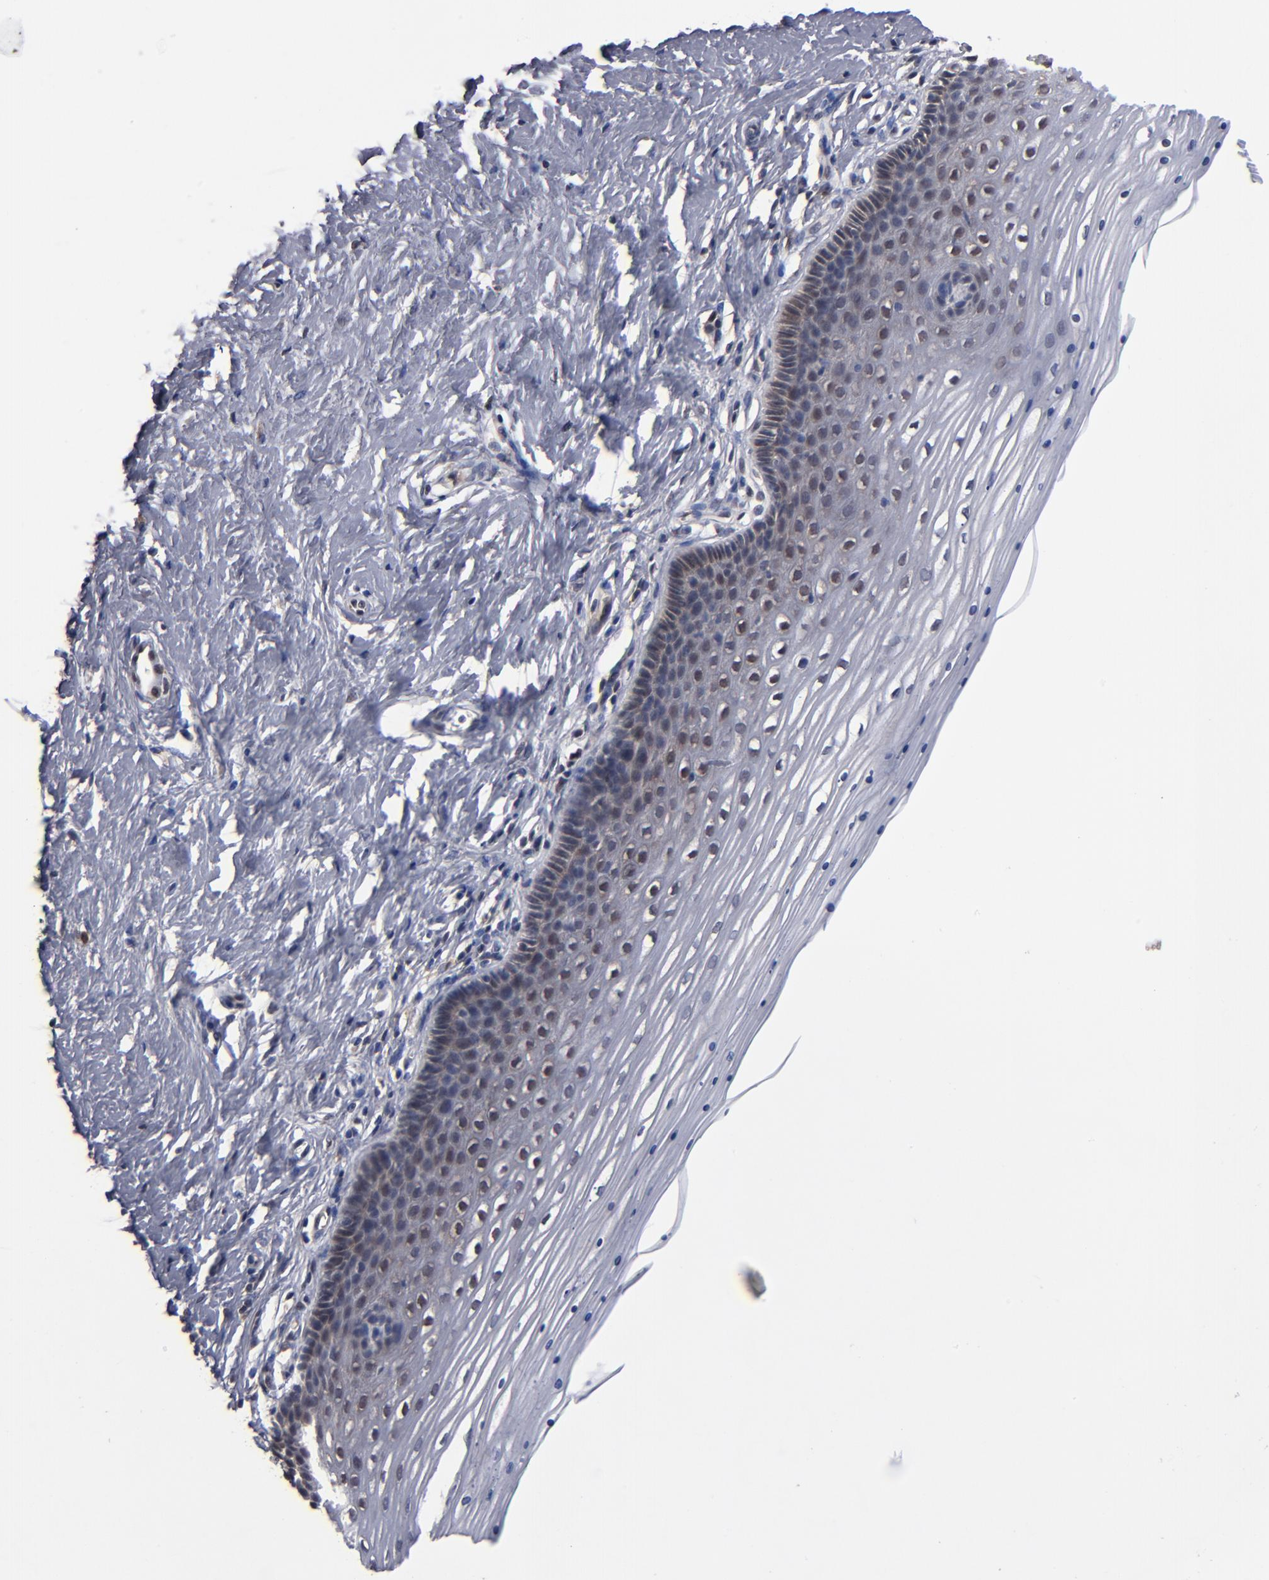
{"staining": {"intensity": "strong", "quantity": ">75%", "location": "cytoplasmic/membranous"}, "tissue": "cervix", "cell_type": "Glandular cells", "image_type": "normal", "snomed": [{"axis": "morphology", "description": "Normal tissue, NOS"}, {"axis": "topography", "description": "Cervix"}], "caption": "DAB (3,3'-diaminobenzidine) immunohistochemical staining of normal cervix shows strong cytoplasmic/membranous protein expression in about >75% of glandular cells.", "gene": "ALG13", "patient": {"sex": "female", "age": 39}}